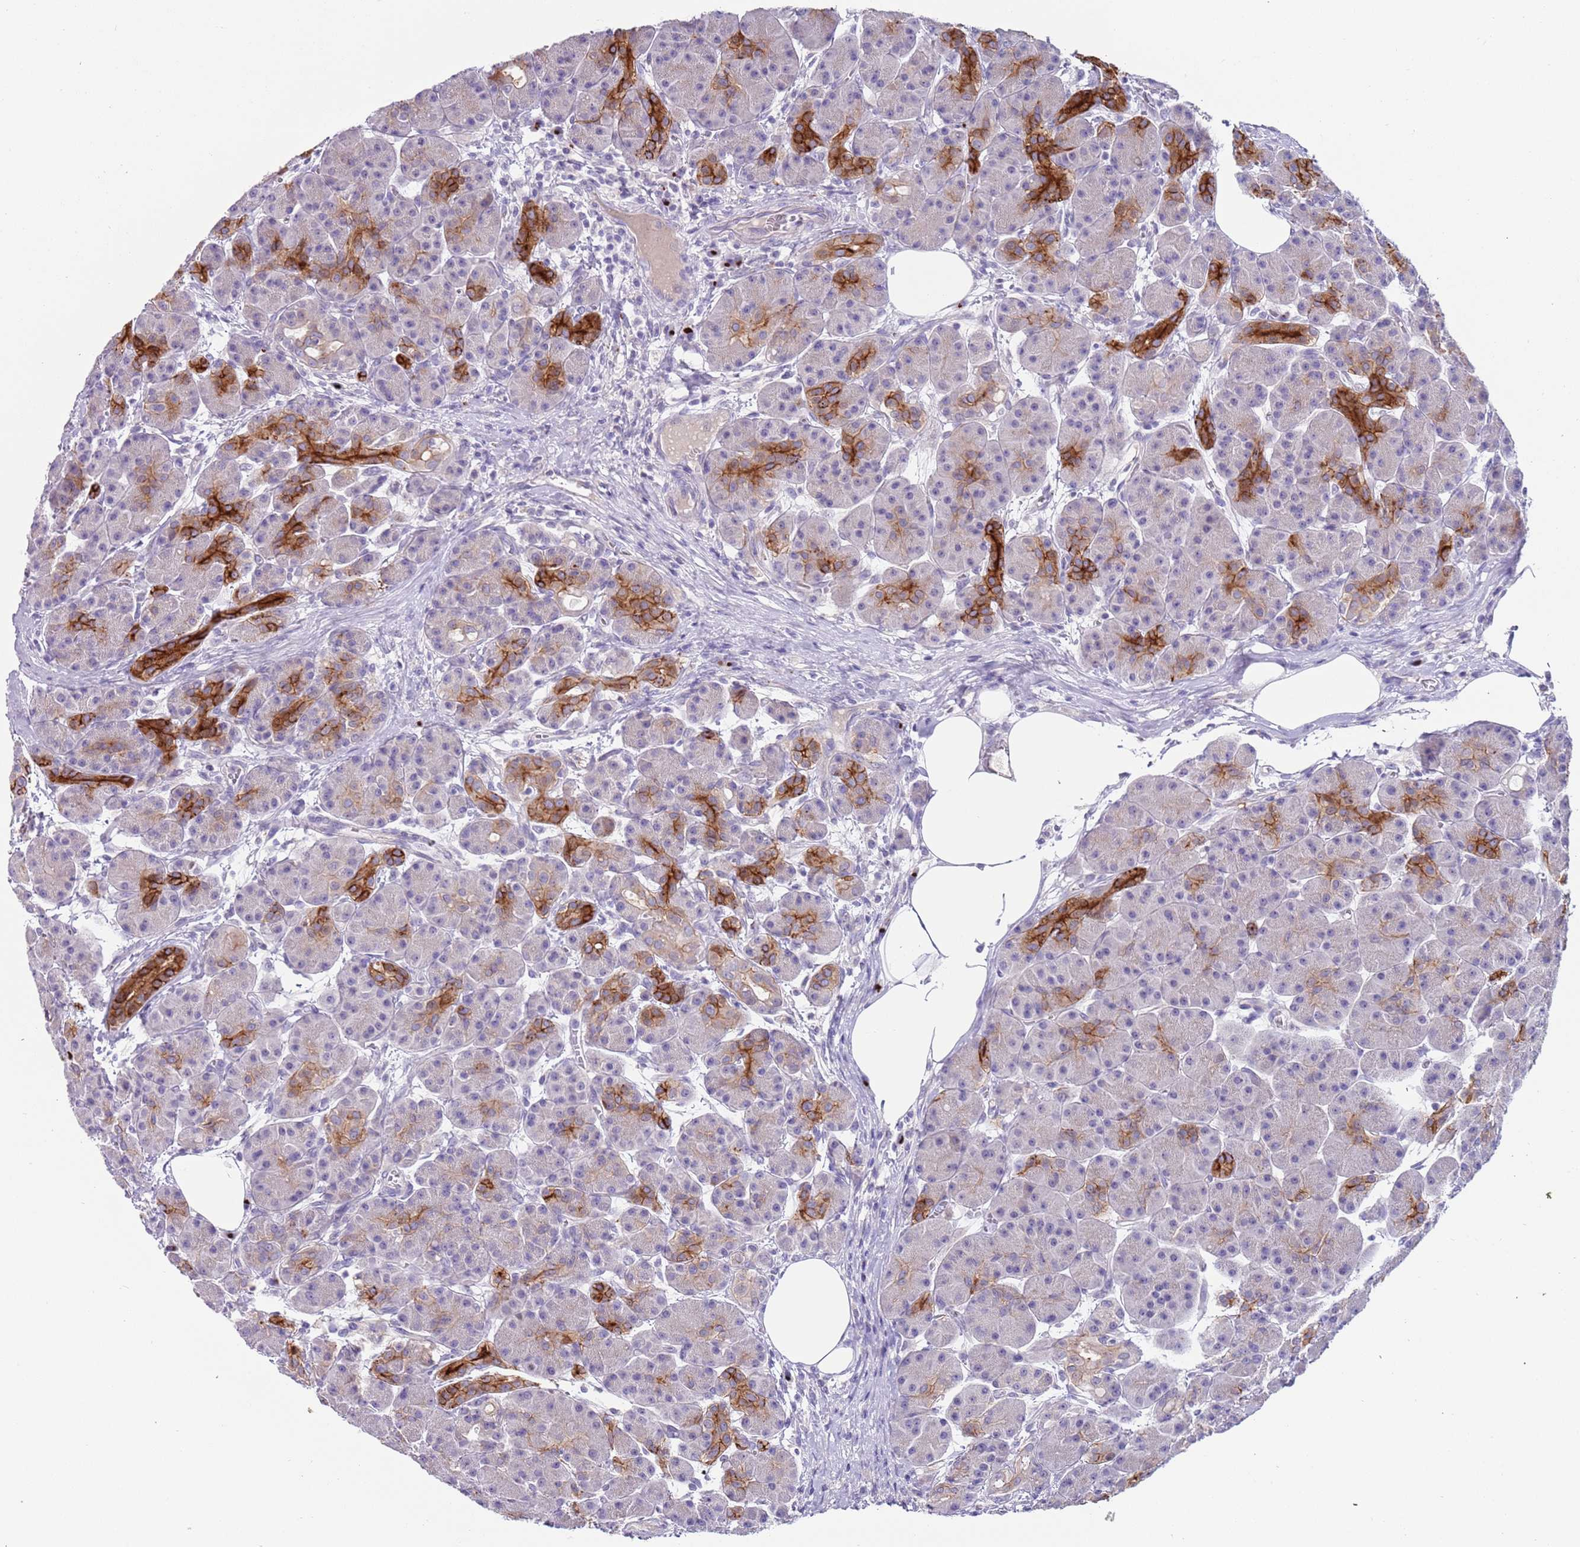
{"staining": {"intensity": "strong", "quantity": "<25%", "location": "cytoplasmic/membranous"}, "tissue": "pancreas", "cell_type": "Exocrine glandular cells", "image_type": "normal", "snomed": [{"axis": "morphology", "description": "Normal tissue, NOS"}, {"axis": "topography", "description": "Pancreas"}], "caption": "High-power microscopy captured an immunohistochemistry (IHC) micrograph of normal pancreas, revealing strong cytoplasmic/membranous positivity in approximately <25% of exocrine glandular cells.", "gene": "C2CD3", "patient": {"sex": "male", "age": 63}}